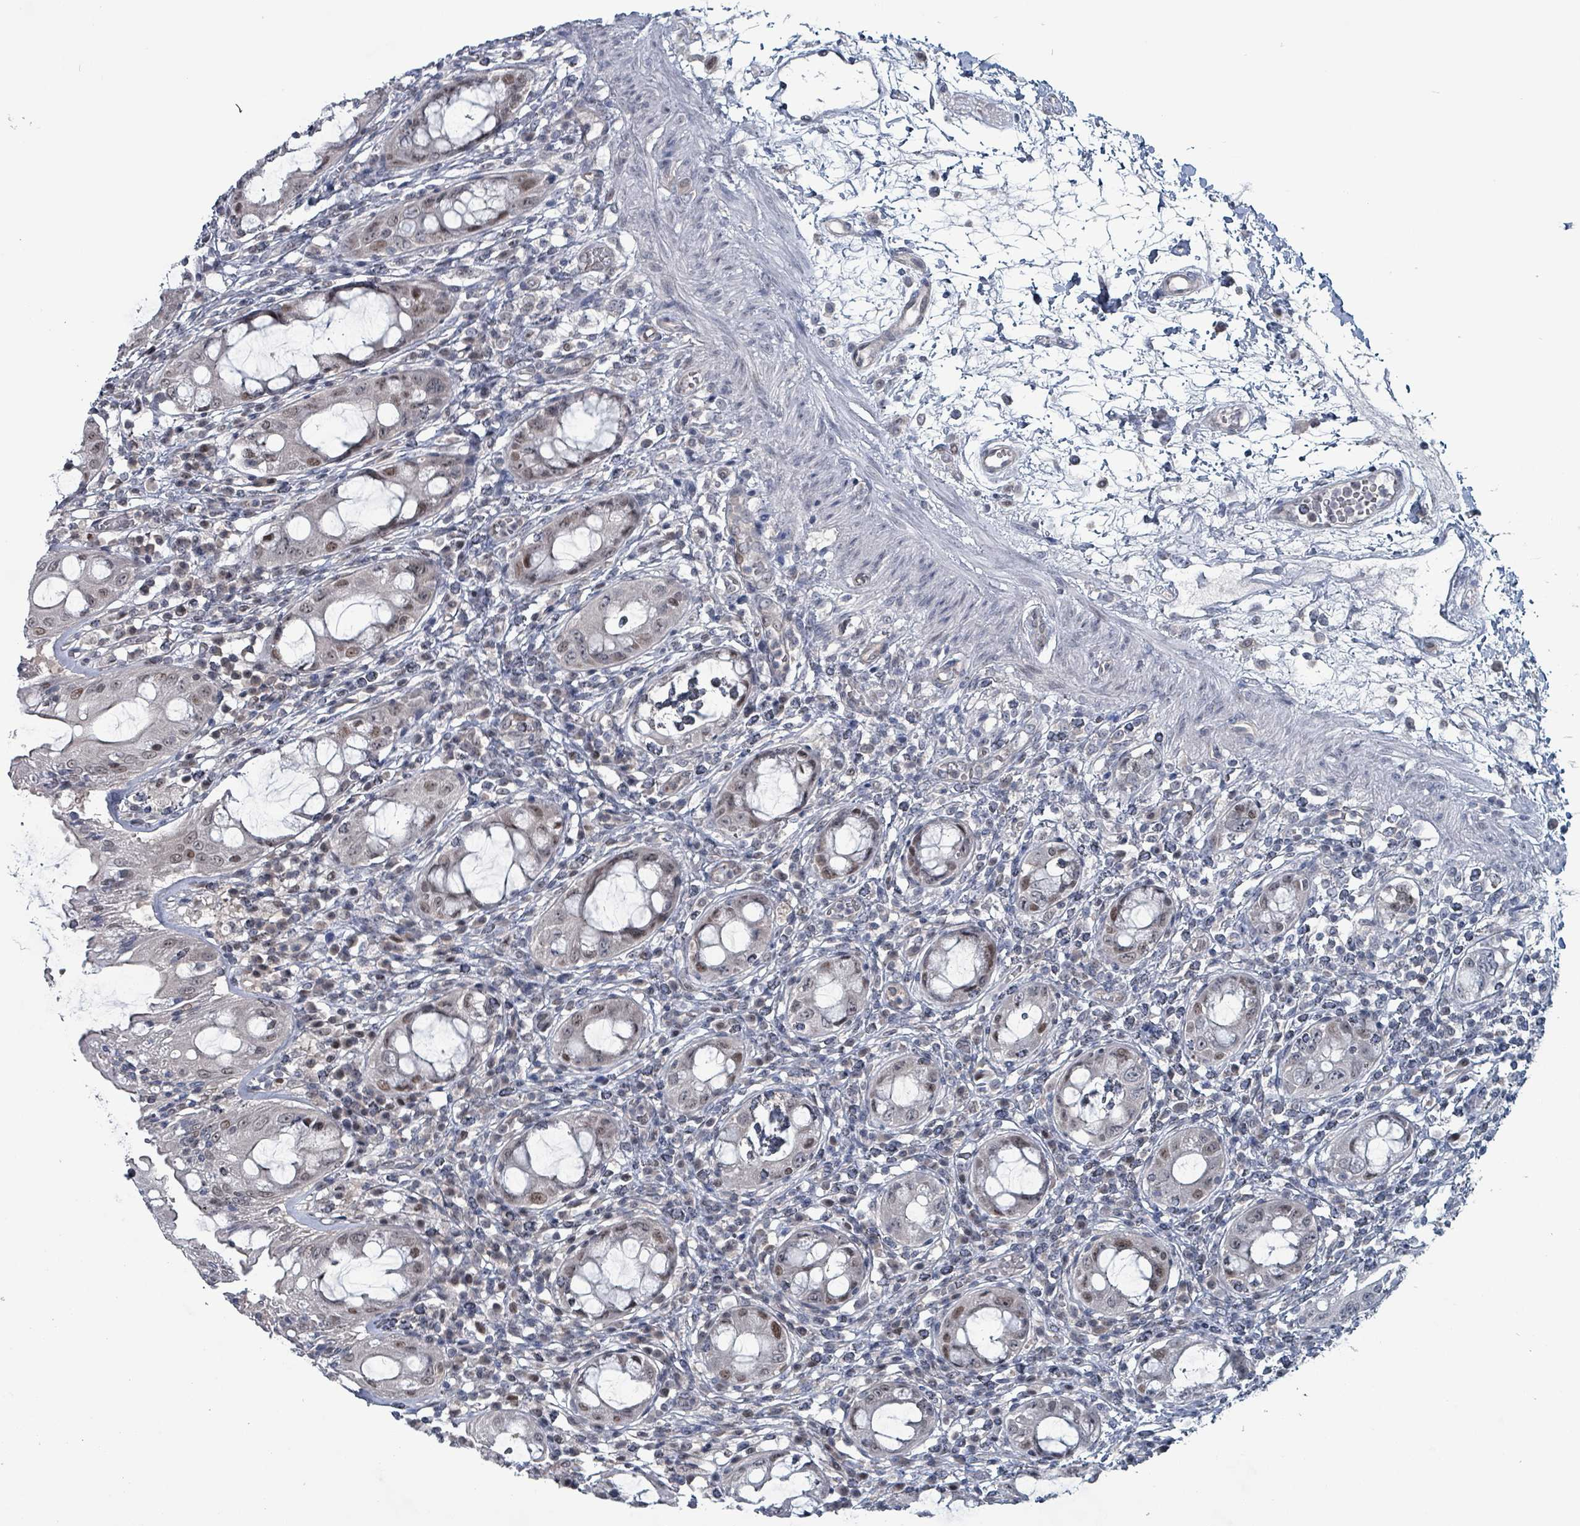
{"staining": {"intensity": "moderate", "quantity": "25%-75%", "location": "nuclear"}, "tissue": "rectum", "cell_type": "Glandular cells", "image_type": "normal", "snomed": [{"axis": "morphology", "description": "Normal tissue, NOS"}, {"axis": "topography", "description": "Rectum"}], "caption": "Protein expression analysis of normal rectum displays moderate nuclear staining in approximately 25%-75% of glandular cells.", "gene": "BIVM", "patient": {"sex": "female", "age": 57}}